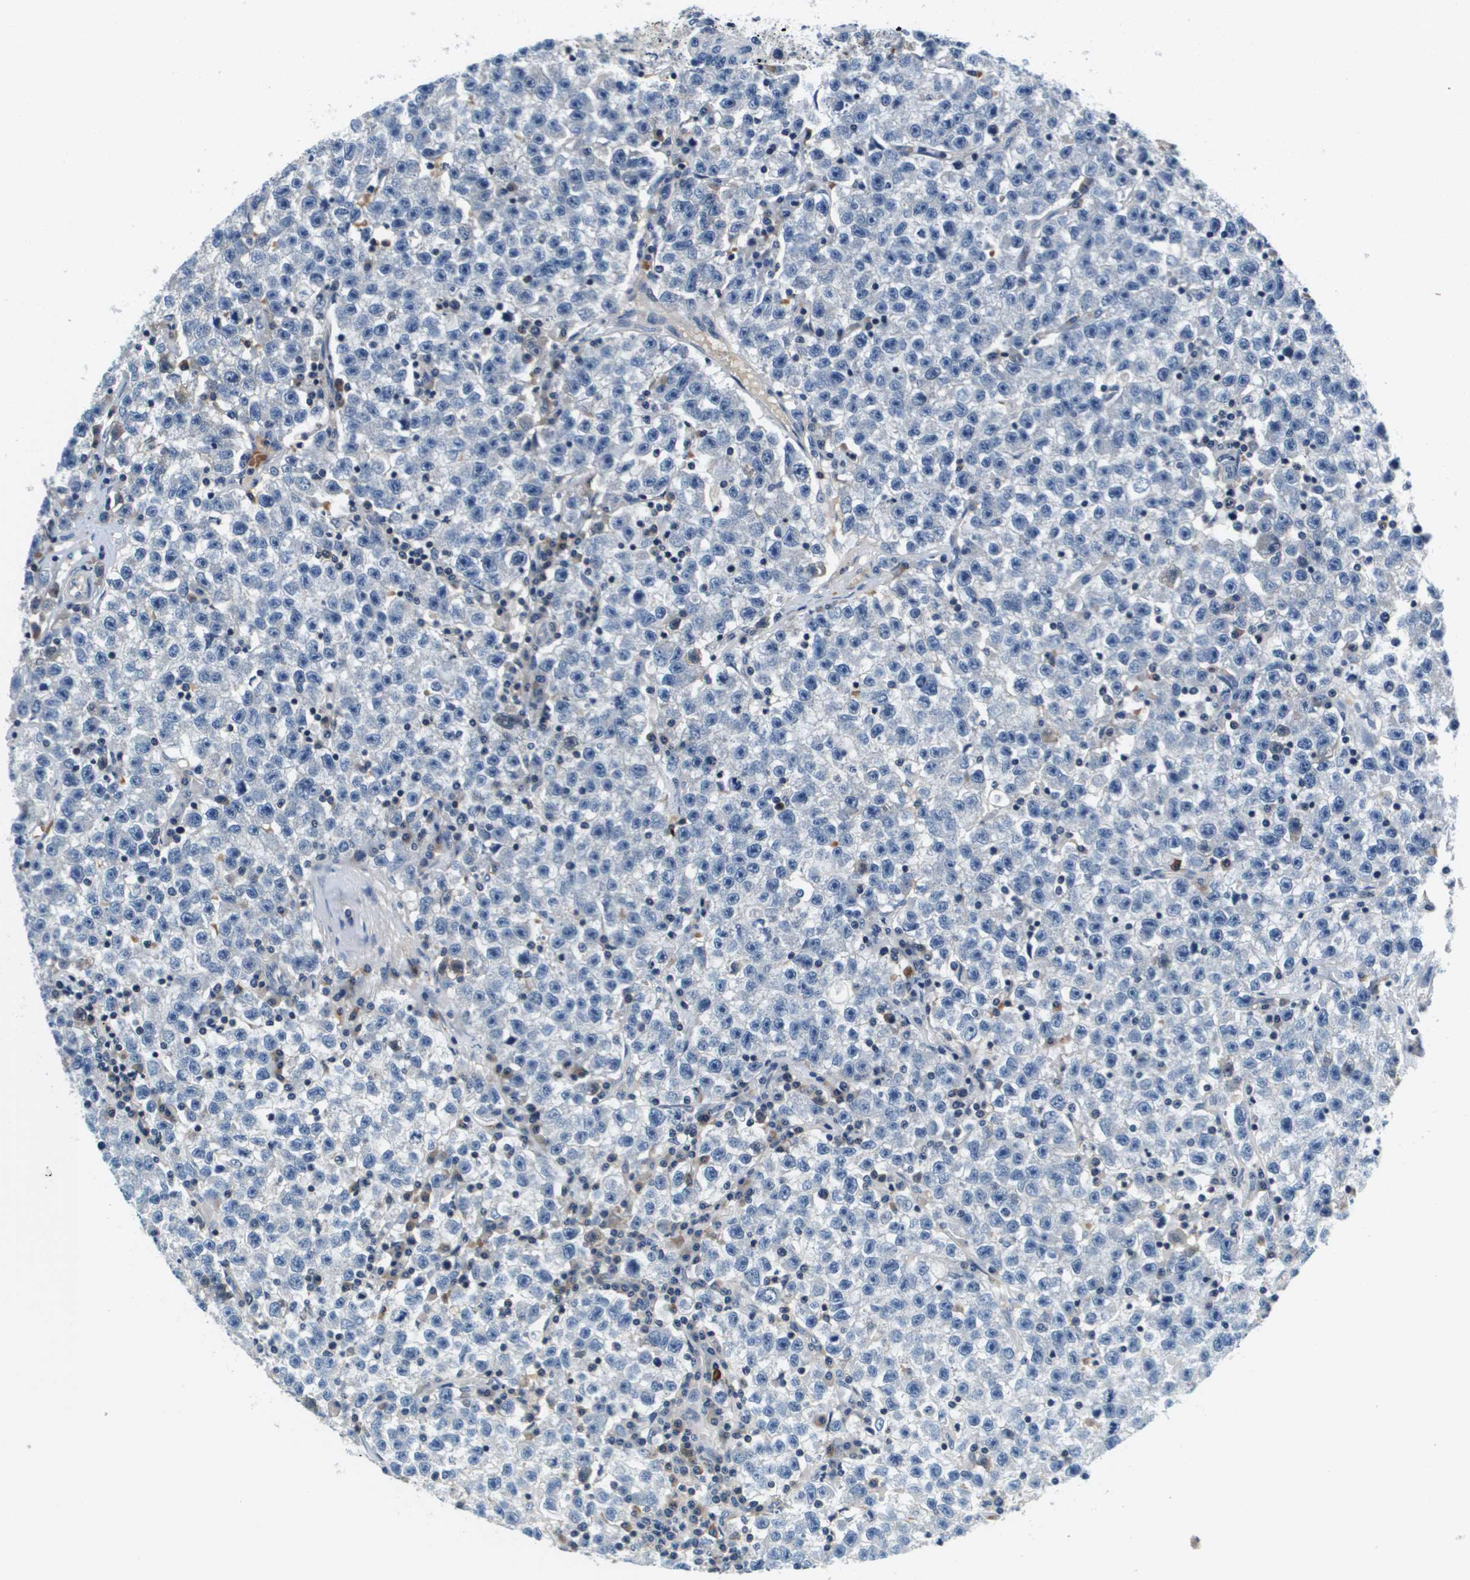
{"staining": {"intensity": "negative", "quantity": "none", "location": "none"}, "tissue": "testis cancer", "cell_type": "Tumor cells", "image_type": "cancer", "snomed": [{"axis": "morphology", "description": "Seminoma, NOS"}, {"axis": "topography", "description": "Testis"}], "caption": "A photomicrograph of testis cancer (seminoma) stained for a protein reveals no brown staining in tumor cells. (Brightfield microscopy of DAB (3,3'-diaminobenzidine) immunohistochemistry (IHC) at high magnification).", "gene": "KCNQ5", "patient": {"sex": "male", "age": 22}}